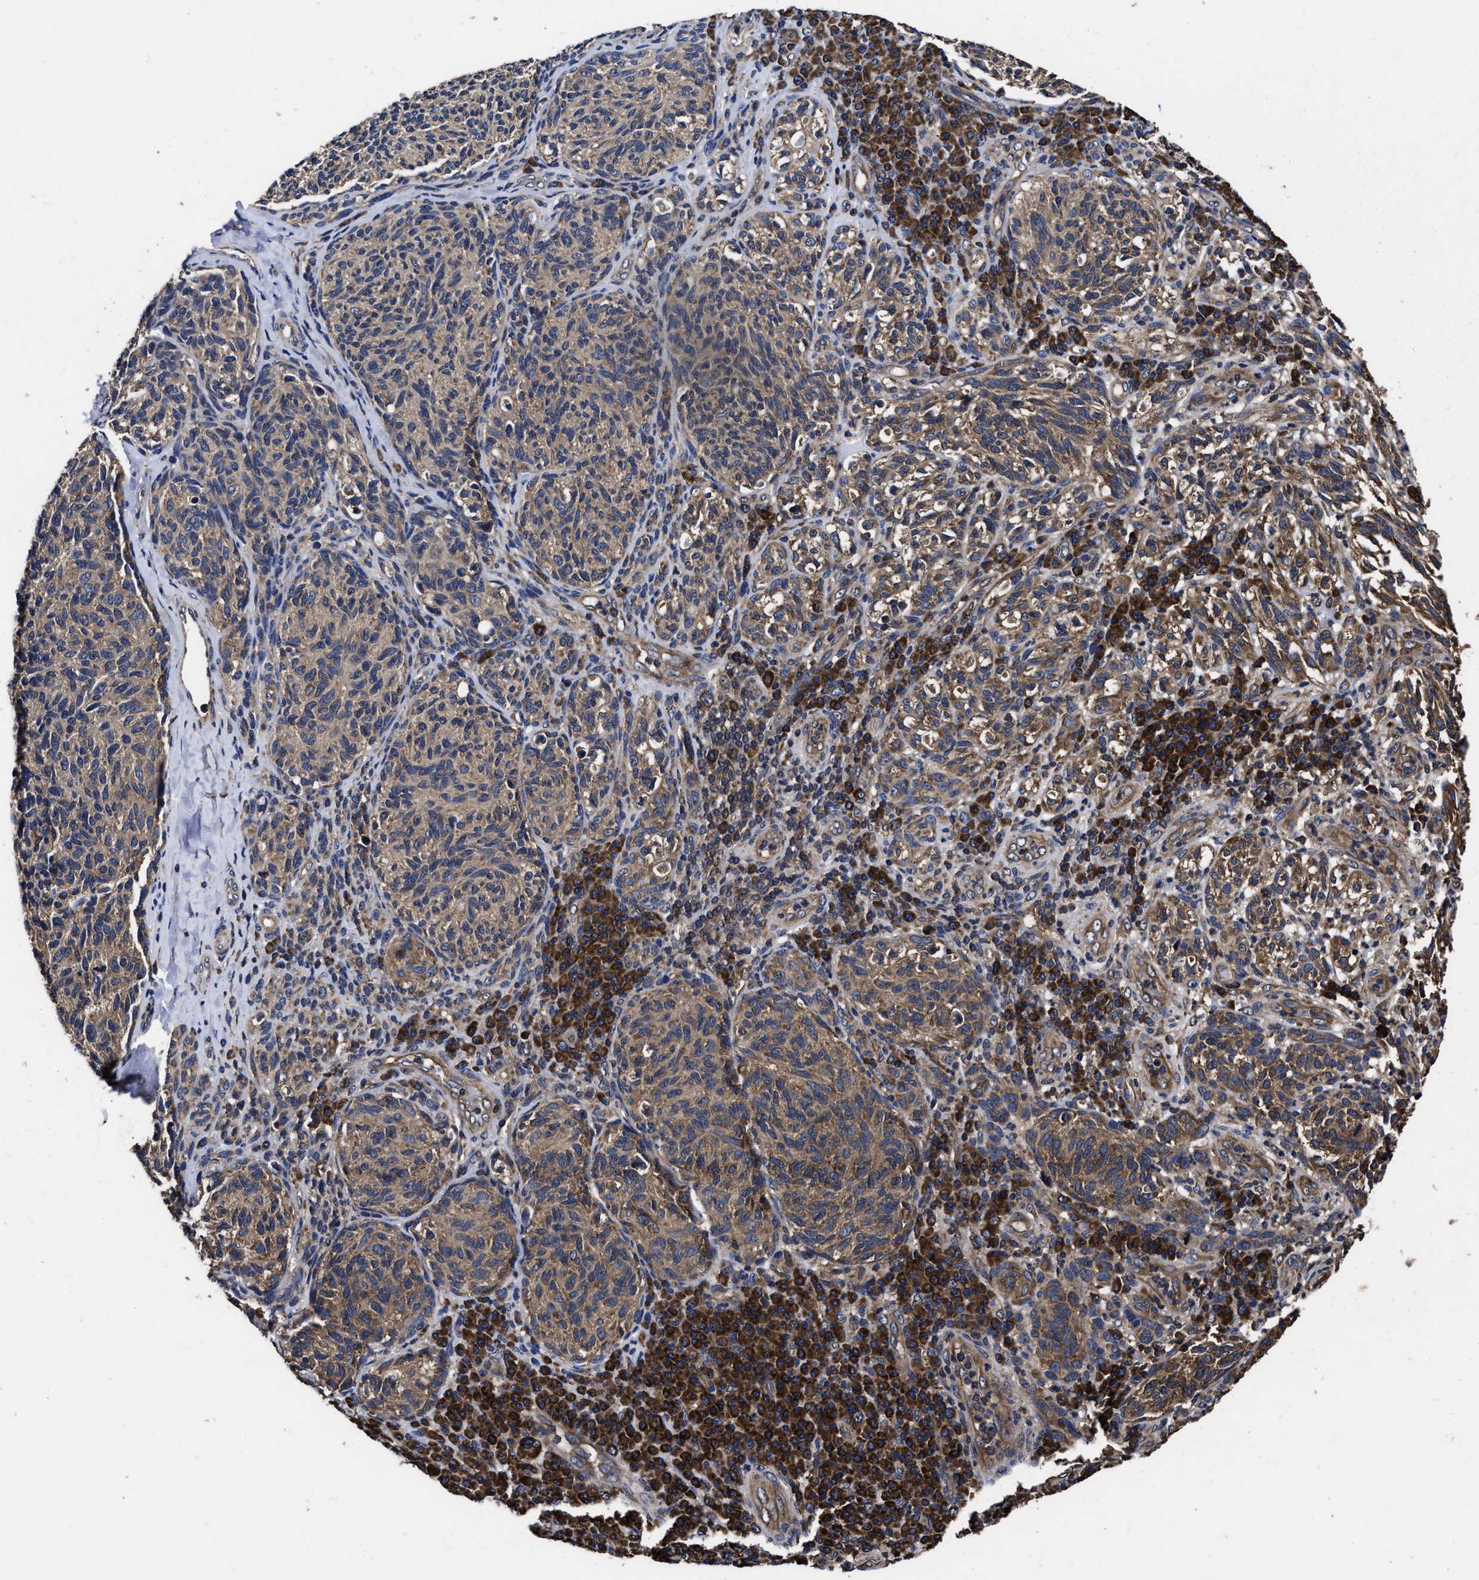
{"staining": {"intensity": "weak", "quantity": "25%-75%", "location": "cytoplasmic/membranous"}, "tissue": "melanoma", "cell_type": "Tumor cells", "image_type": "cancer", "snomed": [{"axis": "morphology", "description": "Malignant melanoma, NOS"}, {"axis": "topography", "description": "Skin"}], "caption": "An image of human malignant melanoma stained for a protein displays weak cytoplasmic/membranous brown staining in tumor cells.", "gene": "AVEN", "patient": {"sex": "female", "age": 73}}